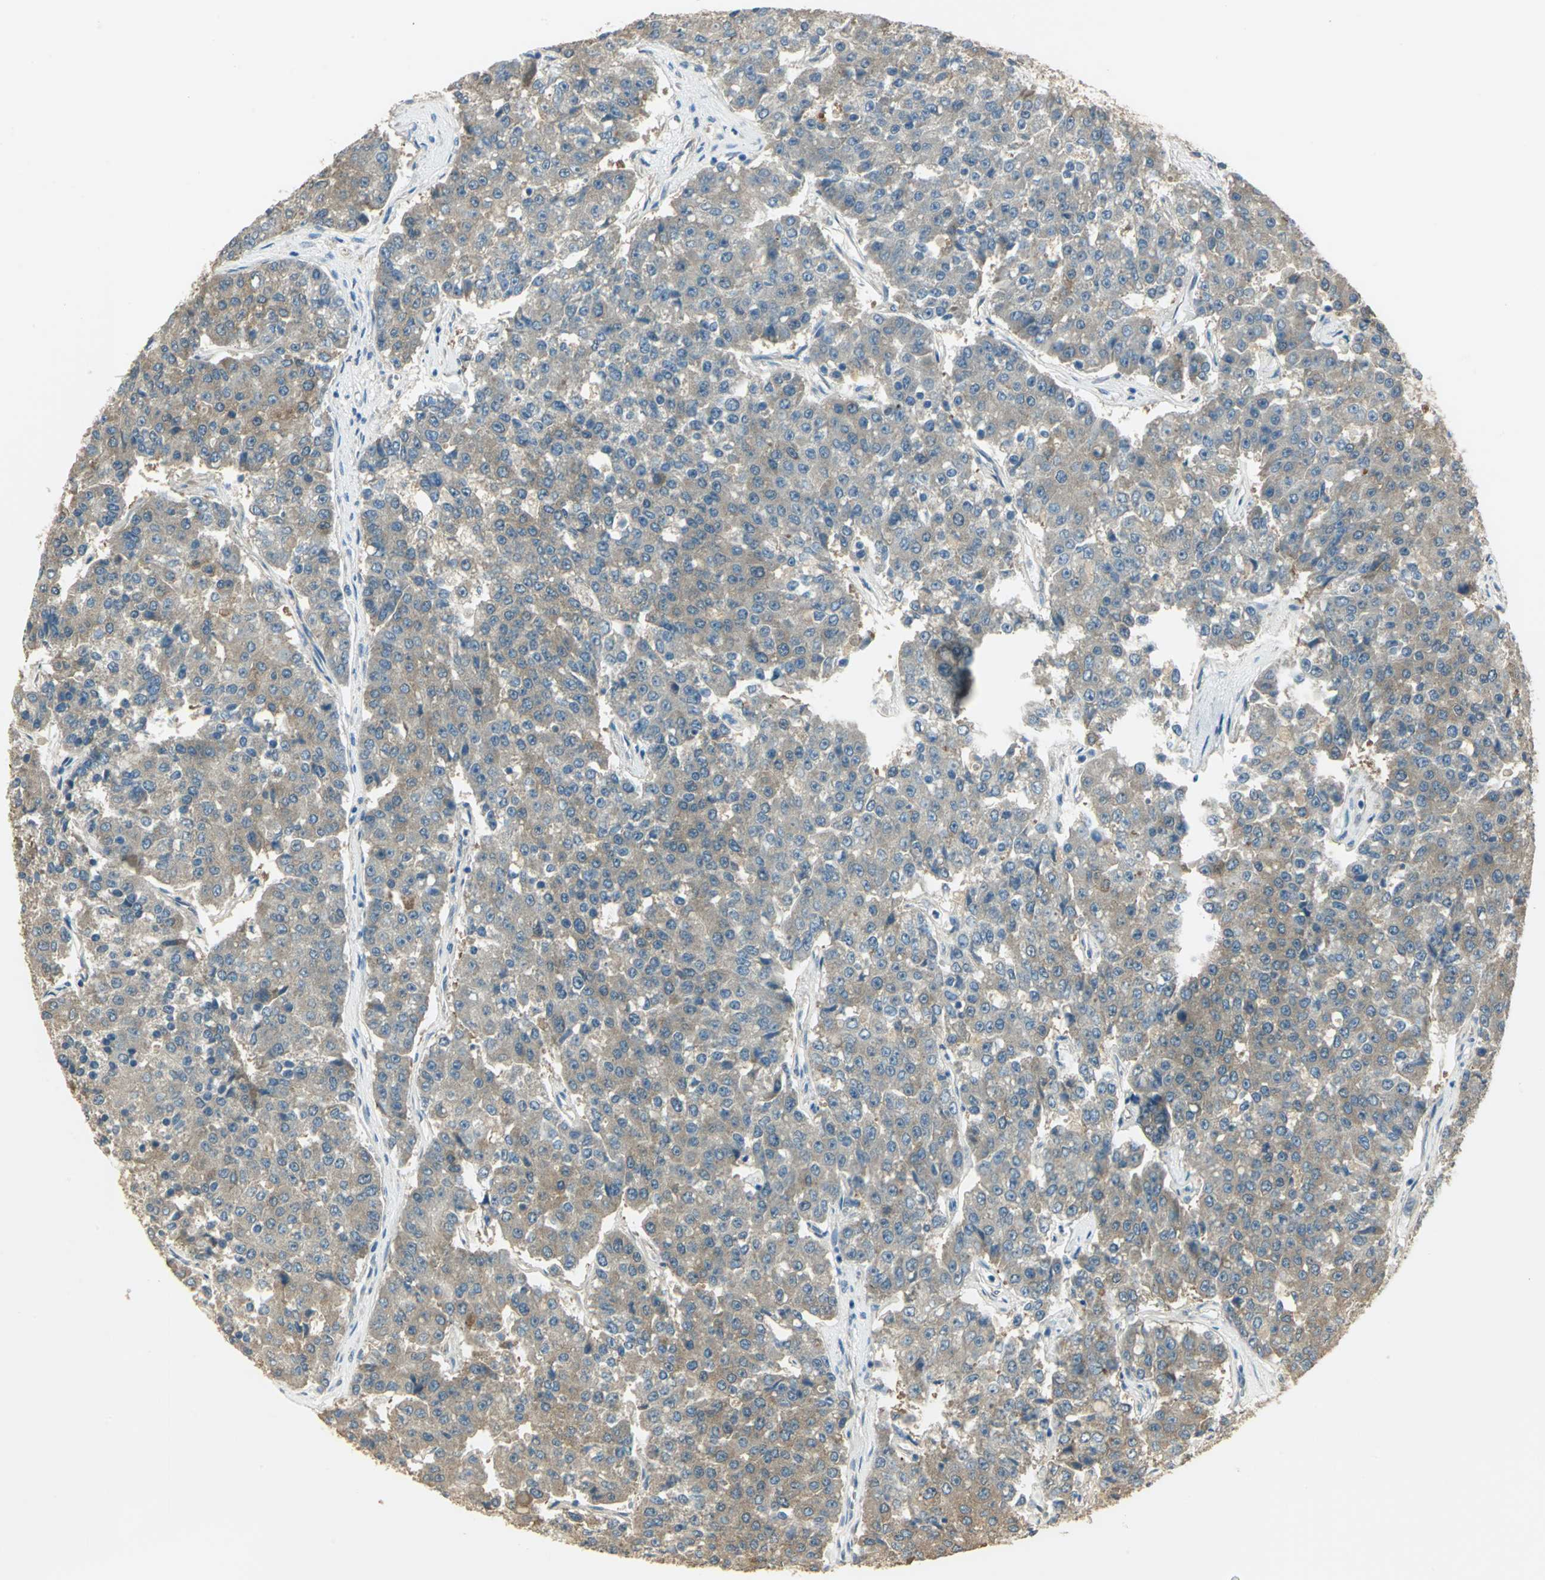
{"staining": {"intensity": "moderate", "quantity": "25%-75%", "location": "cytoplasmic/membranous"}, "tissue": "pancreatic cancer", "cell_type": "Tumor cells", "image_type": "cancer", "snomed": [{"axis": "morphology", "description": "Adenocarcinoma, NOS"}, {"axis": "topography", "description": "Pancreas"}], "caption": "Moderate cytoplasmic/membranous protein expression is appreciated in approximately 25%-75% of tumor cells in pancreatic cancer (adenocarcinoma).", "gene": "SHC2", "patient": {"sex": "male", "age": 50}}